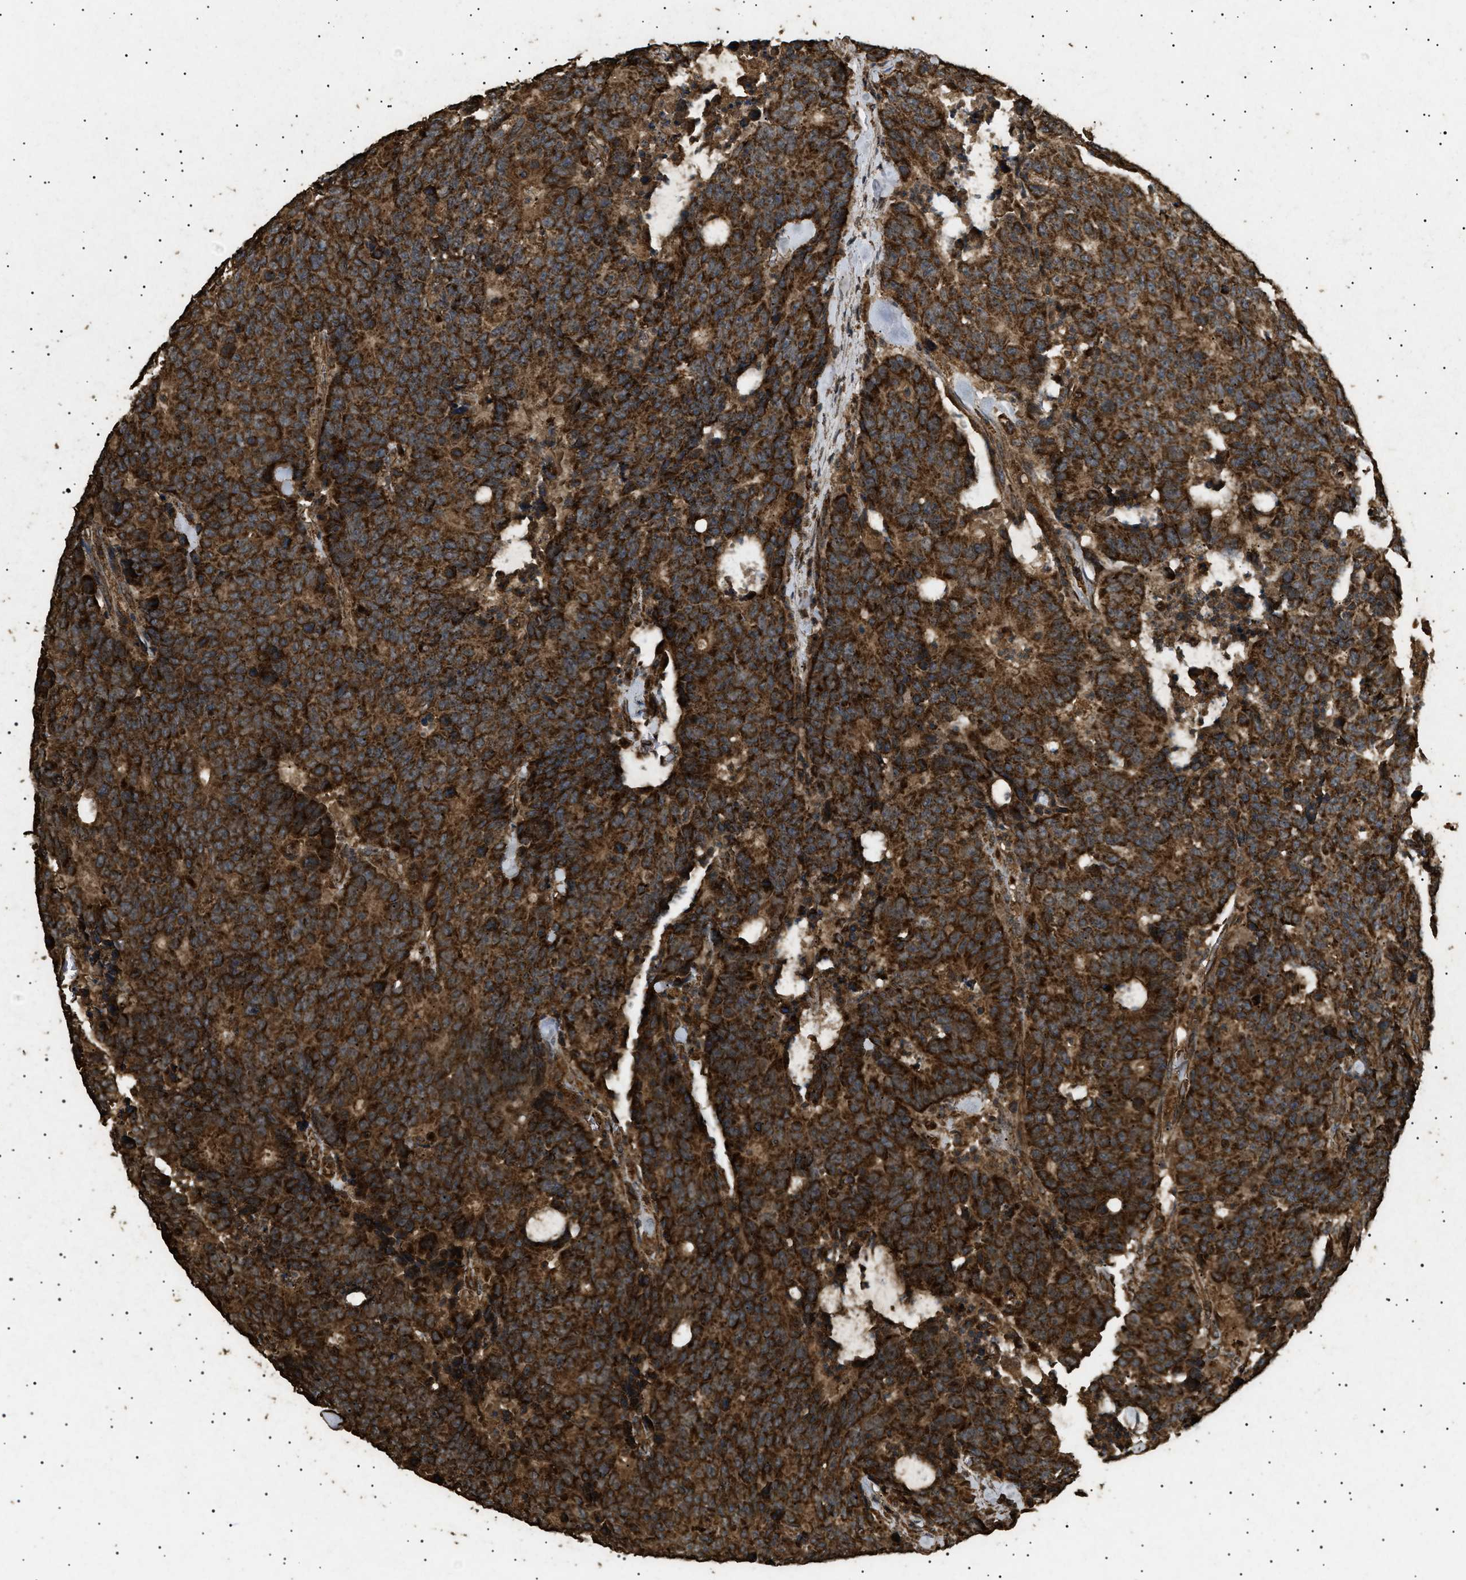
{"staining": {"intensity": "strong", "quantity": ">75%", "location": "cytoplasmic/membranous"}, "tissue": "colorectal cancer", "cell_type": "Tumor cells", "image_type": "cancer", "snomed": [{"axis": "morphology", "description": "Adenocarcinoma, NOS"}, {"axis": "topography", "description": "Colon"}], "caption": "Colorectal adenocarcinoma tissue demonstrates strong cytoplasmic/membranous expression in about >75% of tumor cells", "gene": "CYRIA", "patient": {"sex": "female", "age": 86}}